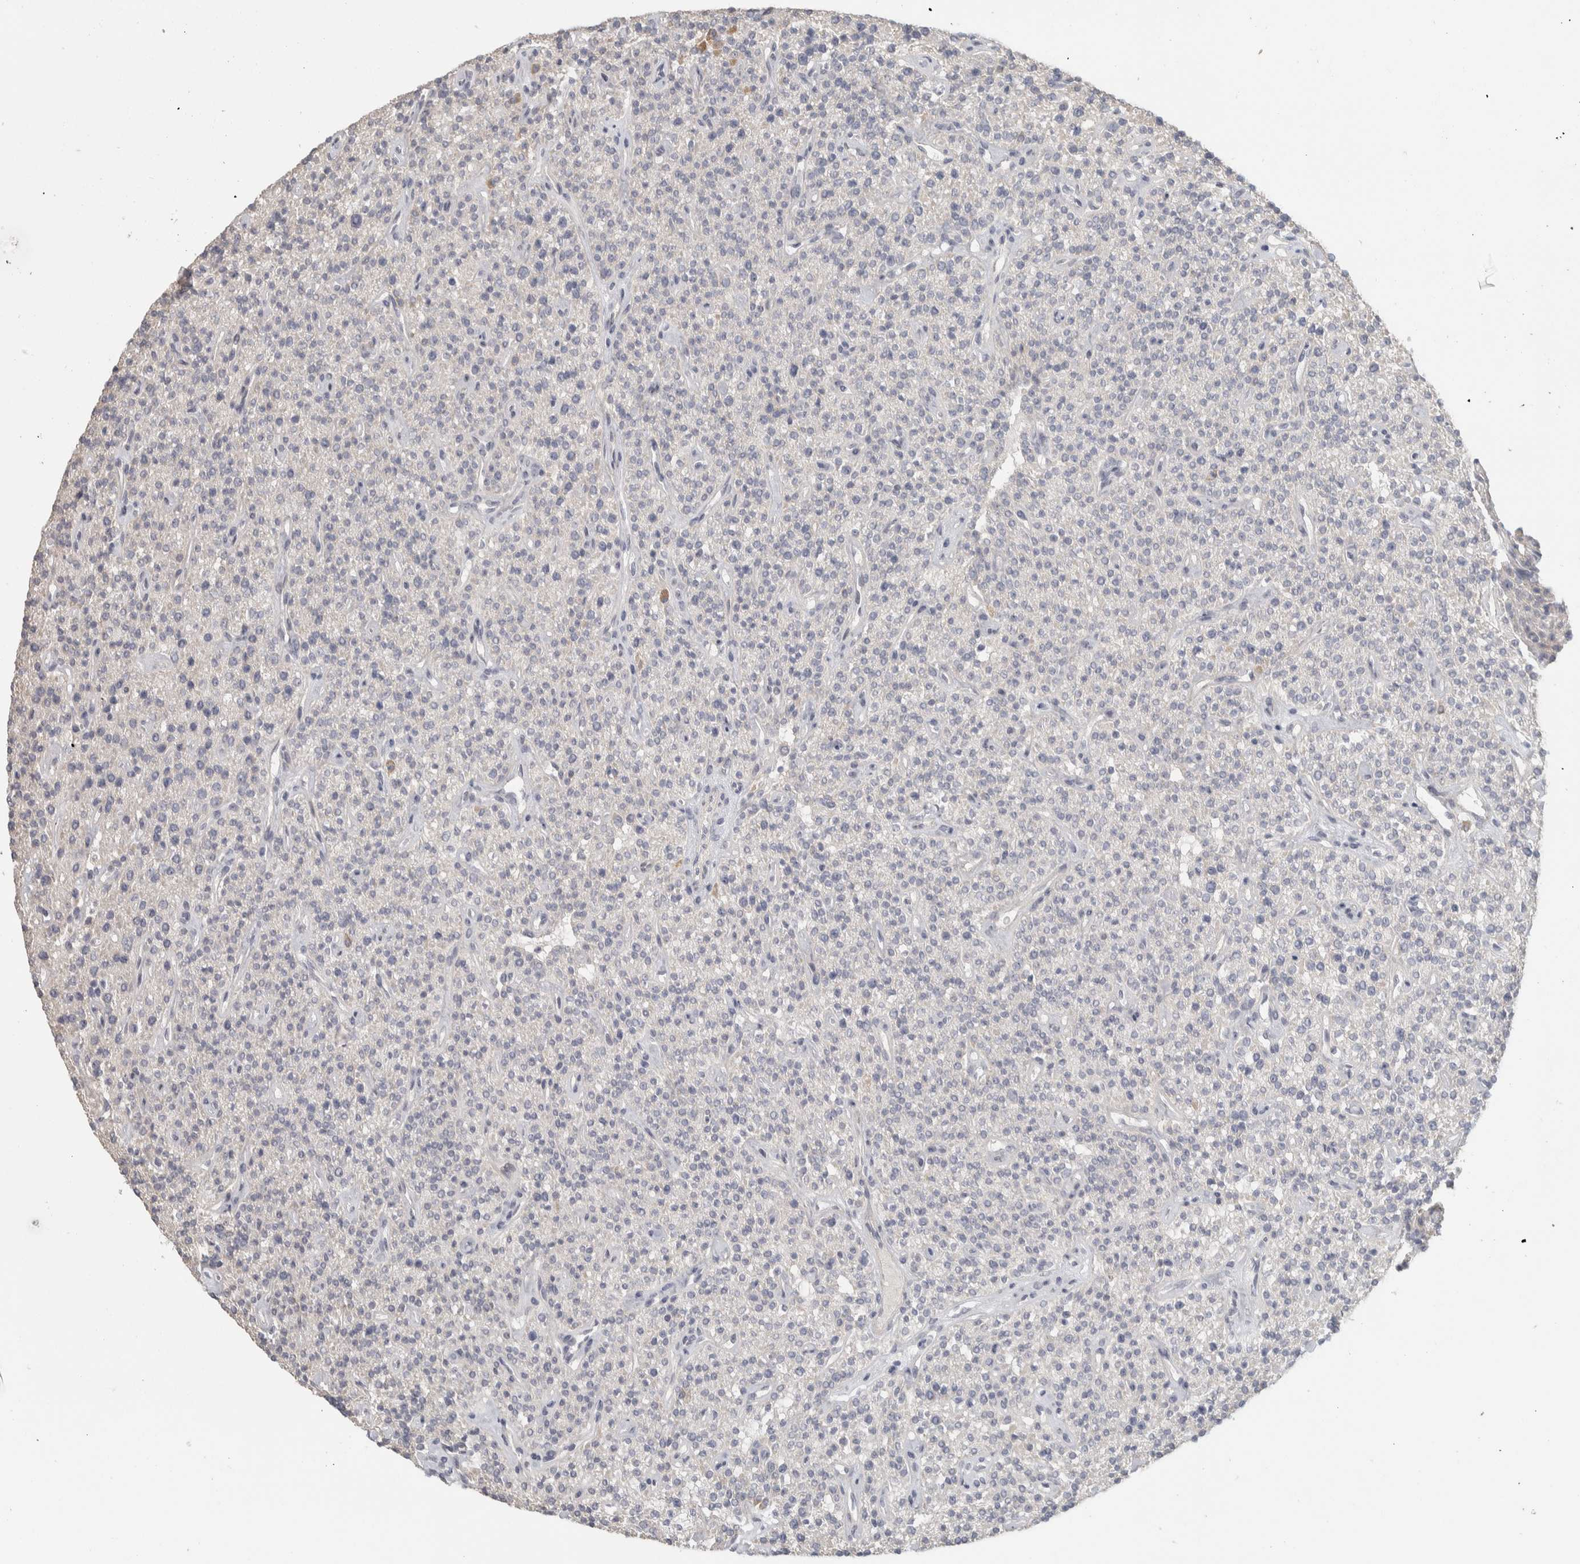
{"staining": {"intensity": "moderate", "quantity": "25%-75%", "location": "cytoplasmic/membranous"}, "tissue": "parathyroid gland", "cell_type": "Glandular cells", "image_type": "normal", "snomed": [{"axis": "morphology", "description": "Normal tissue, NOS"}, {"axis": "topography", "description": "Parathyroid gland"}], "caption": "Moderate cytoplasmic/membranous expression is identified in approximately 25%-75% of glandular cells in benign parathyroid gland. Using DAB (brown) and hematoxylin (blue) stains, captured at high magnification using brightfield microscopy.", "gene": "DCXR", "patient": {"sex": "male", "age": 46}}